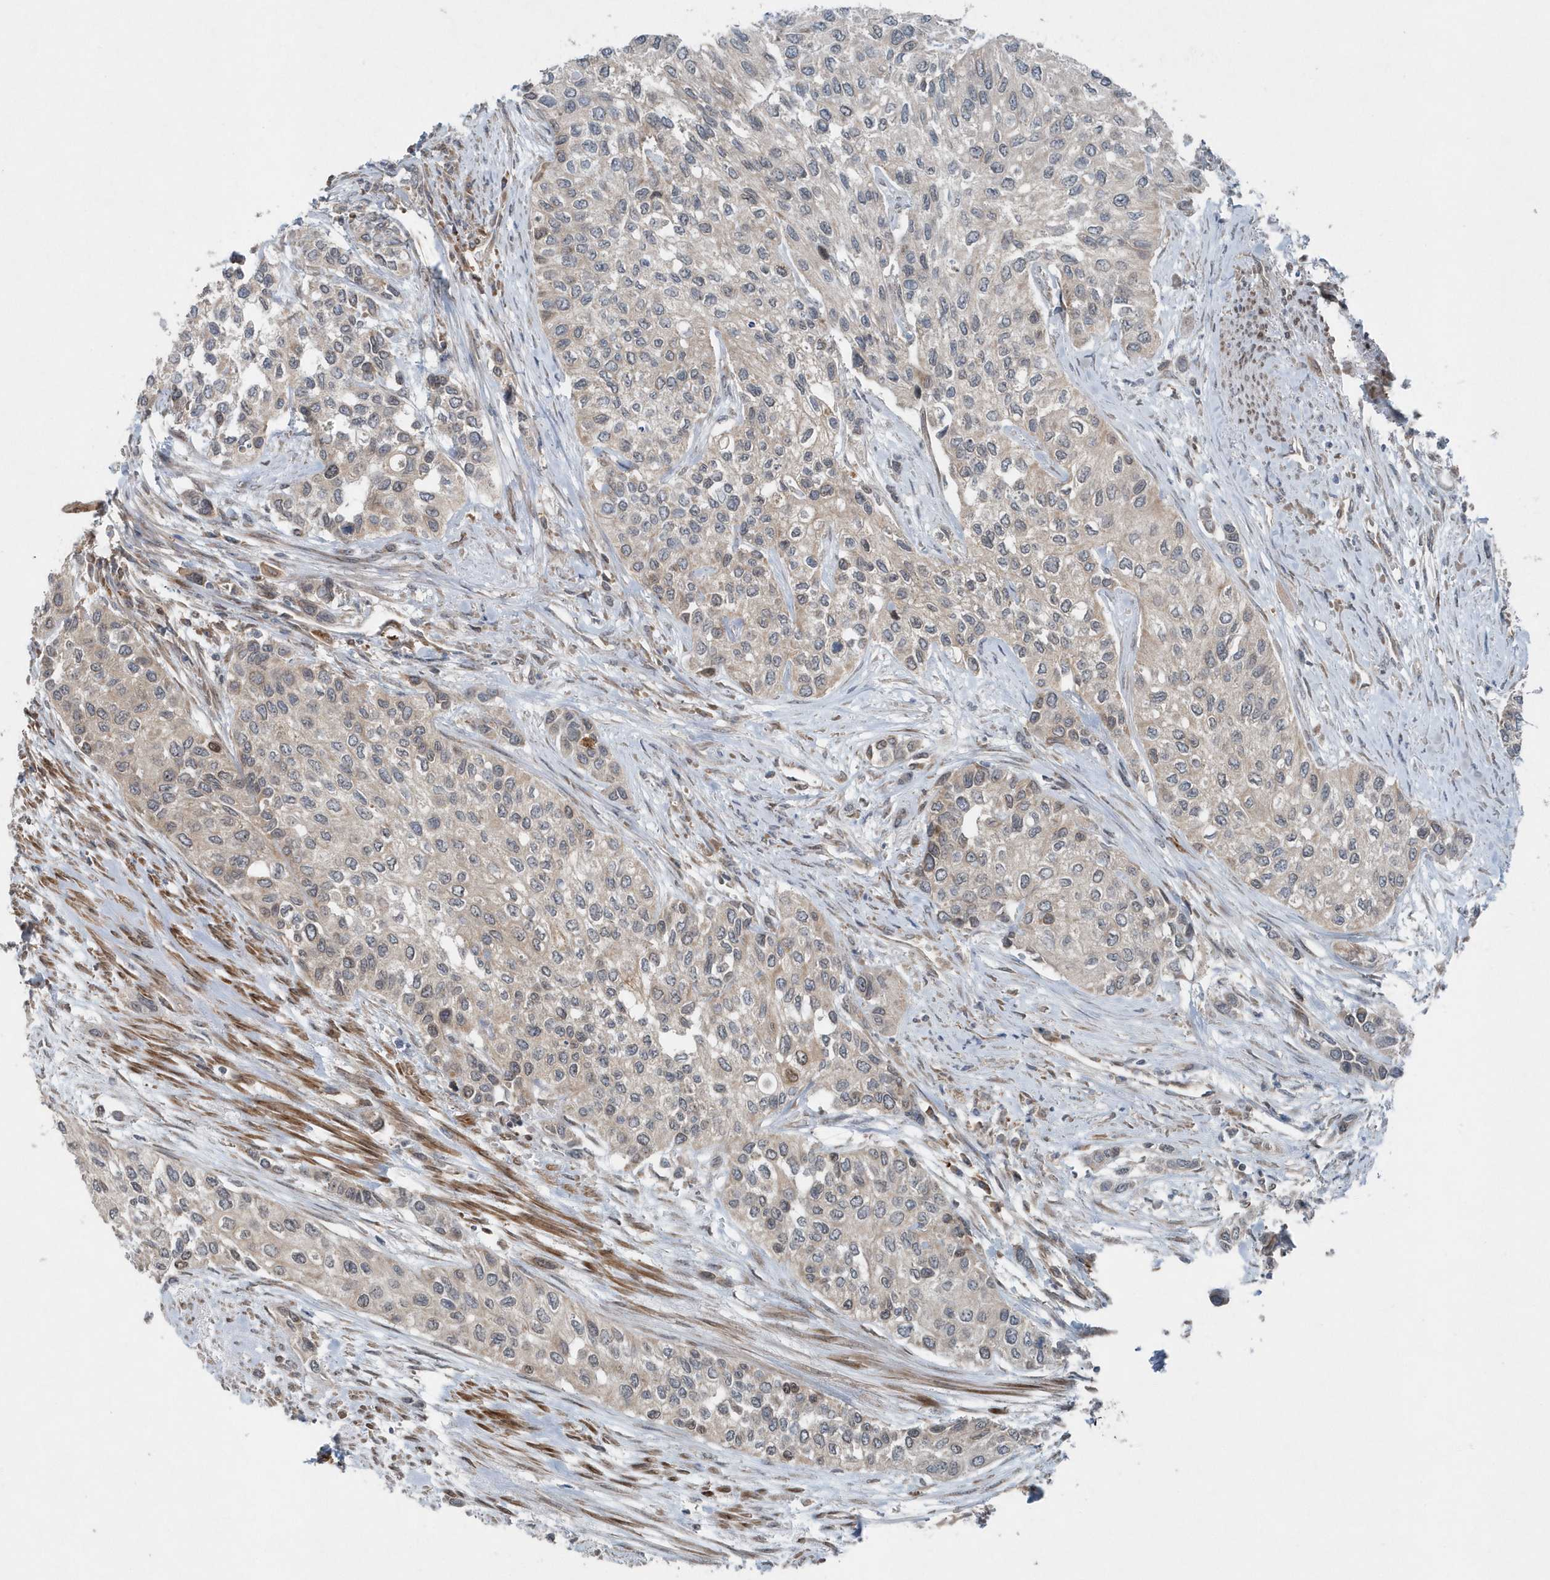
{"staining": {"intensity": "negative", "quantity": "none", "location": "none"}, "tissue": "urothelial cancer", "cell_type": "Tumor cells", "image_type": "cancer", "snomed": [{"axis": "morphology", "description": "Normal tissue, NOS"}, {"axis": "morphology", "description": "Urothelial carcinoma, High grade"}, {"axis": "topography", "description": "Vascular tissue"}, {"axis": "topography", "description": "Urinary bladder"}], "caption": "The micrograph shows no significant staining in tumor cells of high-grade urothelial carcinoma. The staining is performed using DAB brown chromogen with nuclei counter-stained in using hematoxylin.", "gene": "MCC", "patient": {"sex": "female", "age": 56}}